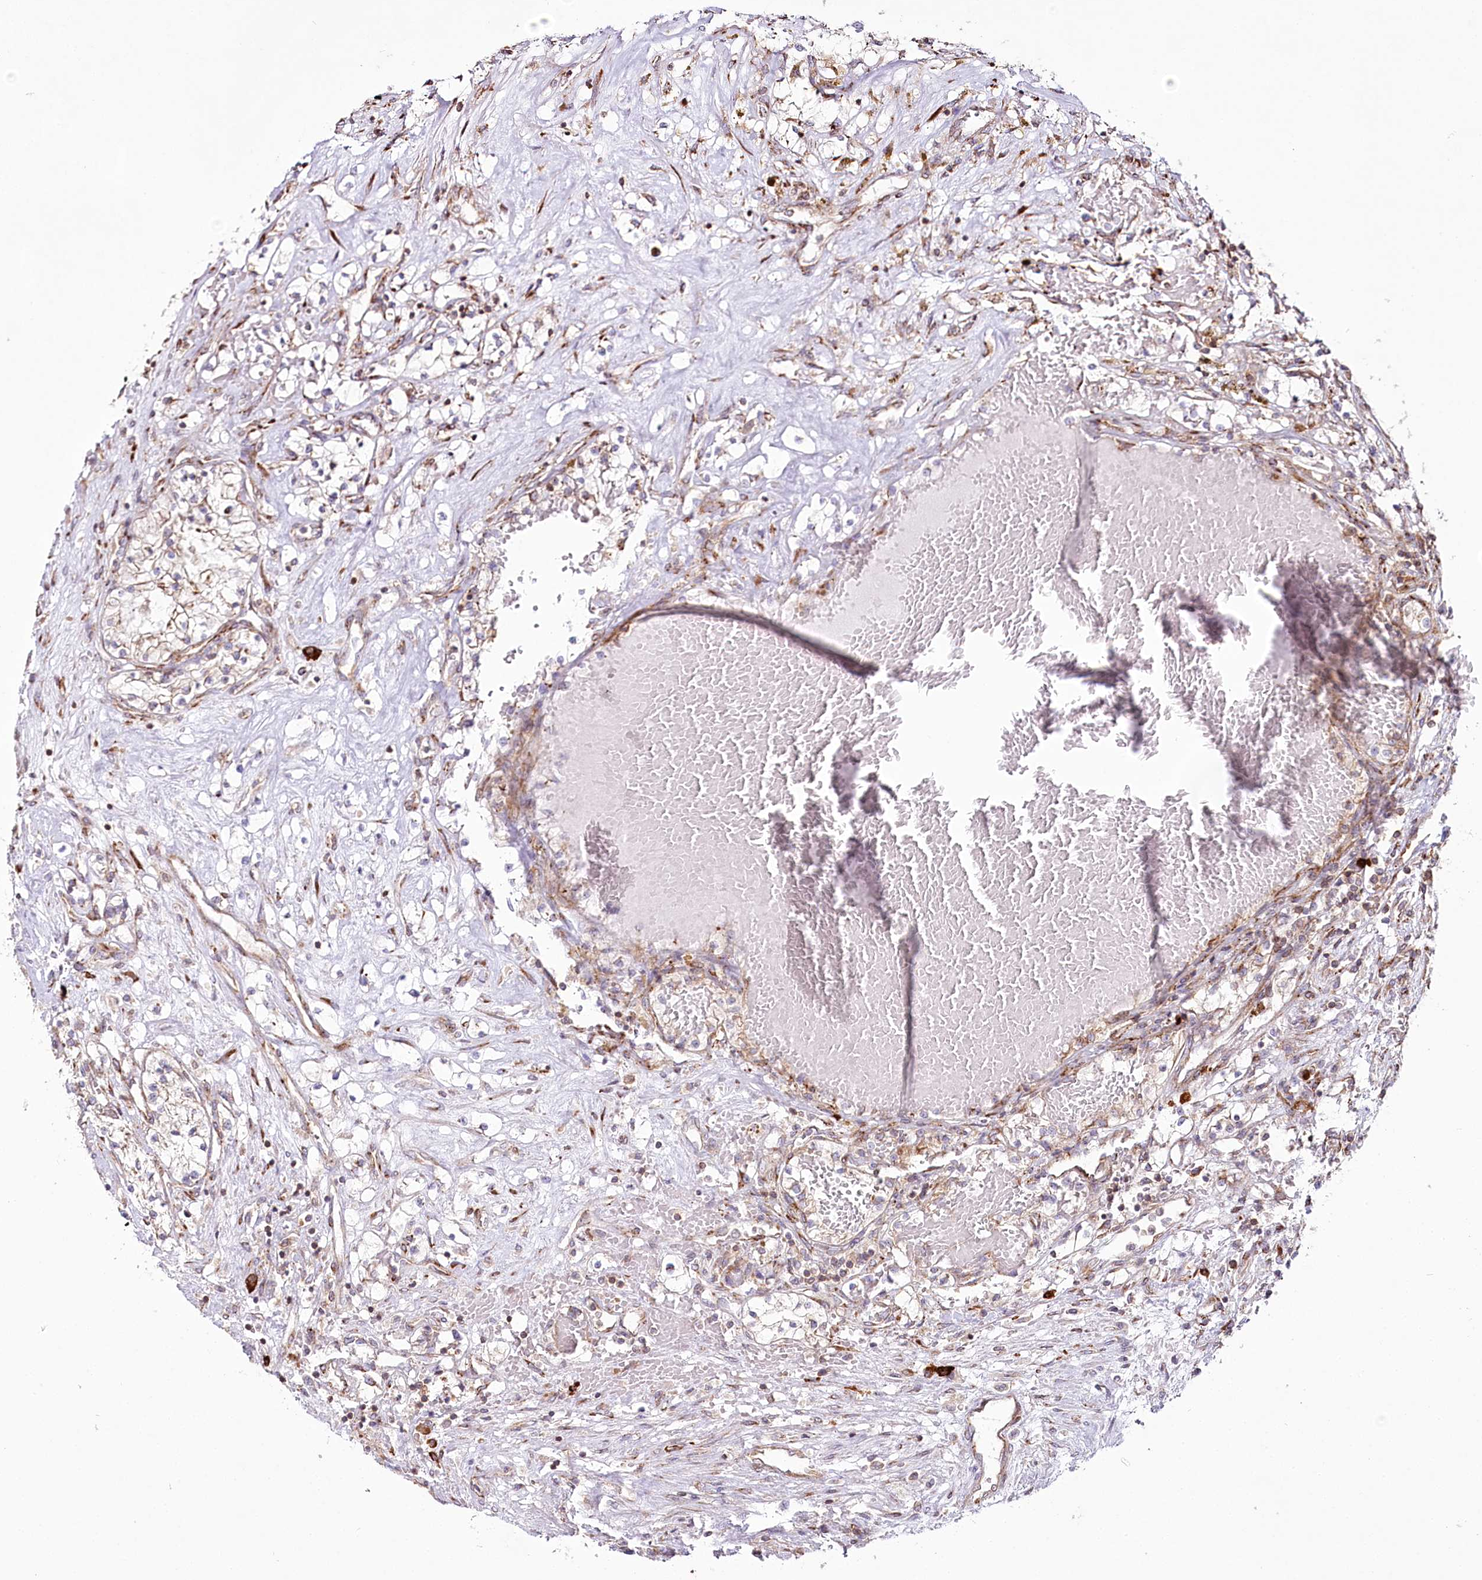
{"staining": {"intensity": "weak", "quantity": "<25%", "location": "cytoplasmic/membranous"}, "tissue": "renal cancer", "cell_type": "Tumor cells", "image_type": "cancer", "snomed": [{"axis": "morphology", "description": "Normal tissue, NOS"}, {"axis": "morphology", "description": "Adenocarcinoma, NOS"}, {"axis": "topography", "description": "Kidney"}], "caption": "High magnification brightfield microscopy of renal adenocarcinoma stained with DAB (brown) and counterstained with hematoxylin (blue): tumor cells show no significant expression.", "gene": "POGLUT1", "patient": {"sex": "male", "age": 68}}